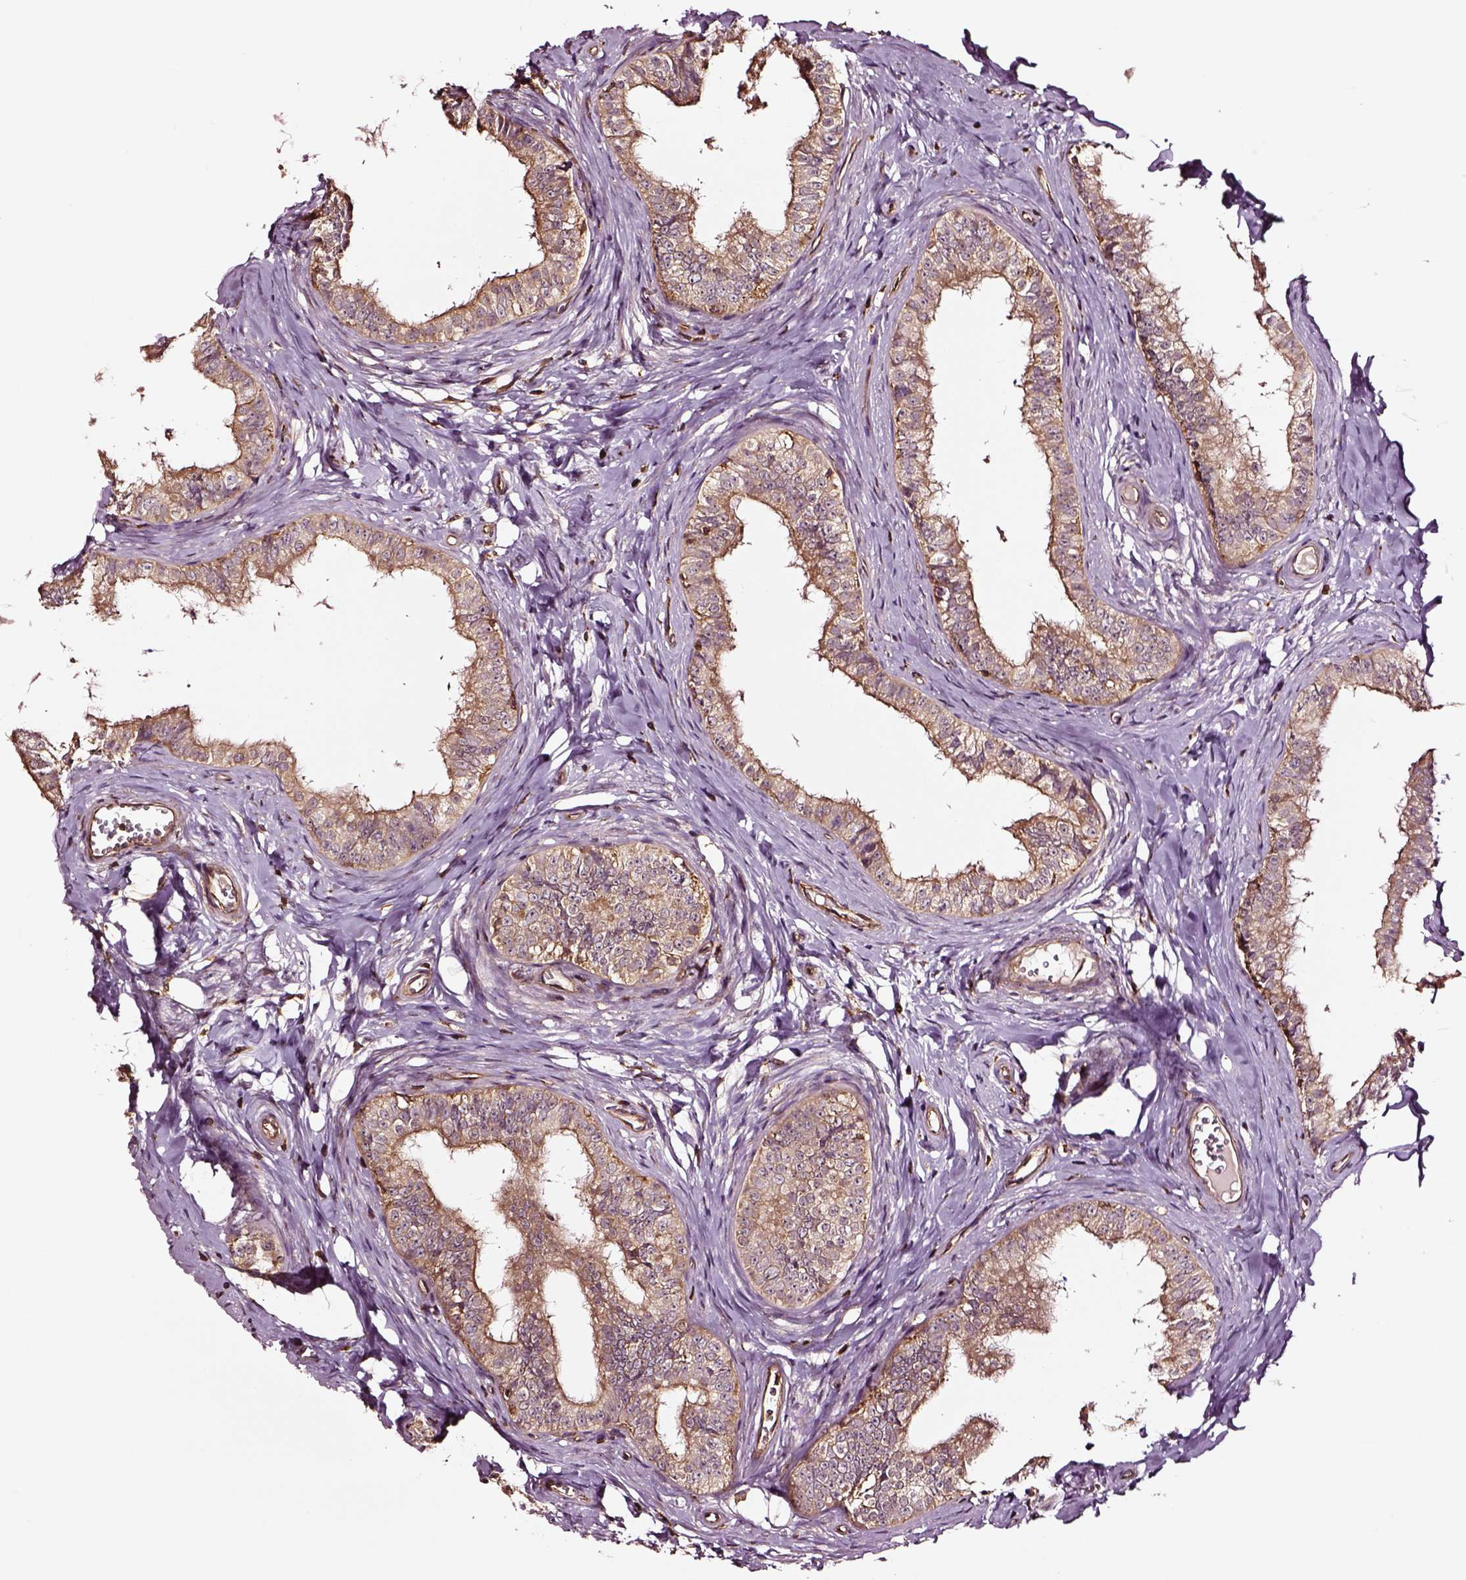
{"staining": {"intensity": "moderate", "quantity": ">75%", "location": "cytoplasmic/membranous"}, "tissue": "epididymis", "cell_type": "Glandular cells", "image_type": "normal", "snomed": [{"axis": "morphology", "description": "Normal tissue, NOS"}, {"axis": "topography", "description": "Epididymis"}], "caption": "High-power microscopy captured an IHC micrograph of unremarkable epididymis, revealing moderate cytoplasmic/membranous staining in about >75% of glandular cells. (Brightfield microscopy of DAB IHC at high magnification).", "gene": "RASSF5", "patient": {"sex": "male", "age": 24}}